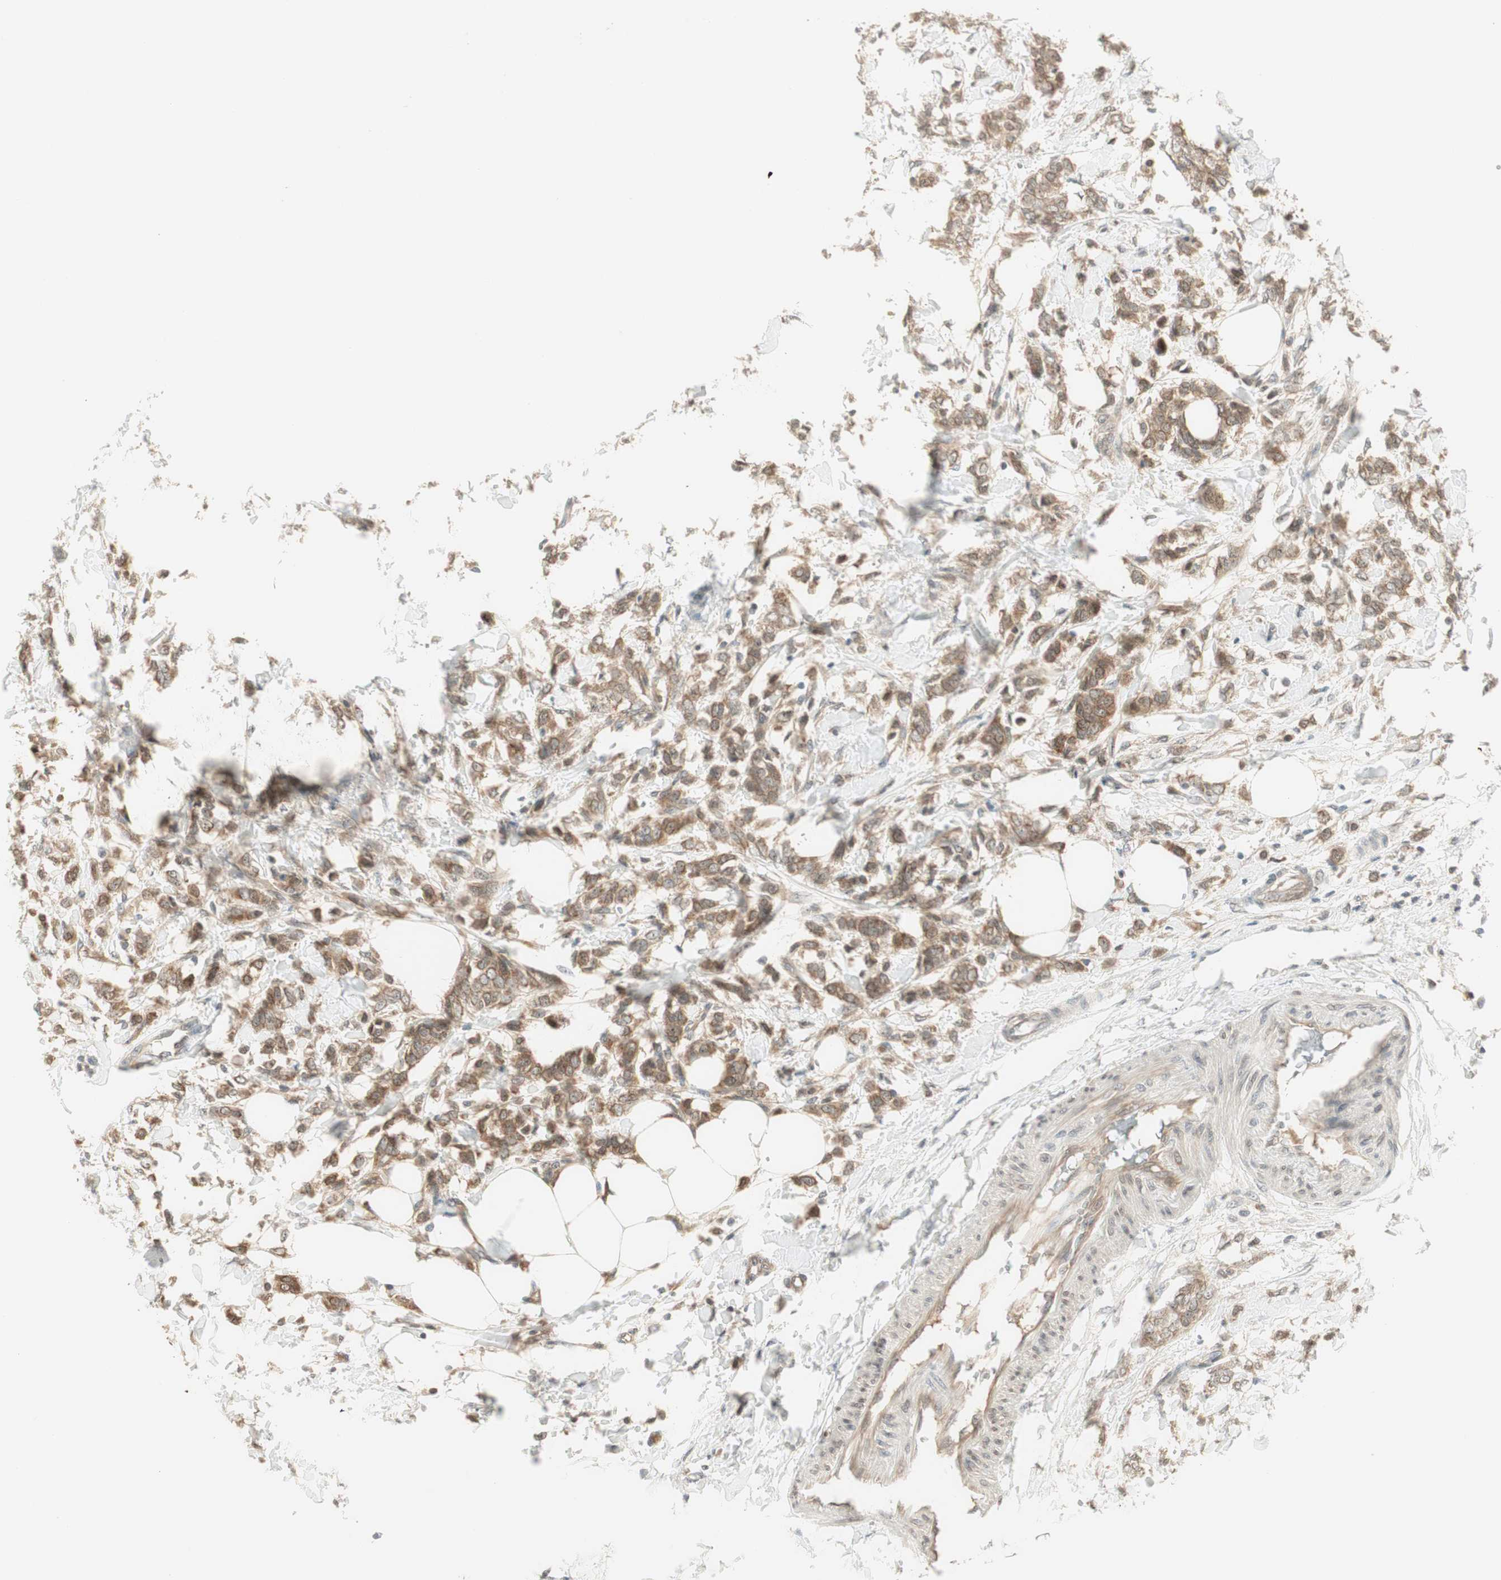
{"staining": {"intensity": "weak", "quantity": ">75%", "location": "cytoplasmic/membranous"}, "tissue": "breast cancer", "cell_type": "Tumor cells", "image_type": "cancer", "snomed": [{"axis": "morphology", "description": "Lobular carcinoma, in situ"}, {"axis": "morphology", "description": "Lobular carcinoma"}, {"axis": "topography", "description": "Breast"}], "caption": "This is a photomicrograph of IHC staining of breast lobular carcinoma in situ, which shows weak staining in the cytoplasmic/membranous of tumor cells.", "gene": "IPO5", "patient": {"sex": "female", "age": 41}}